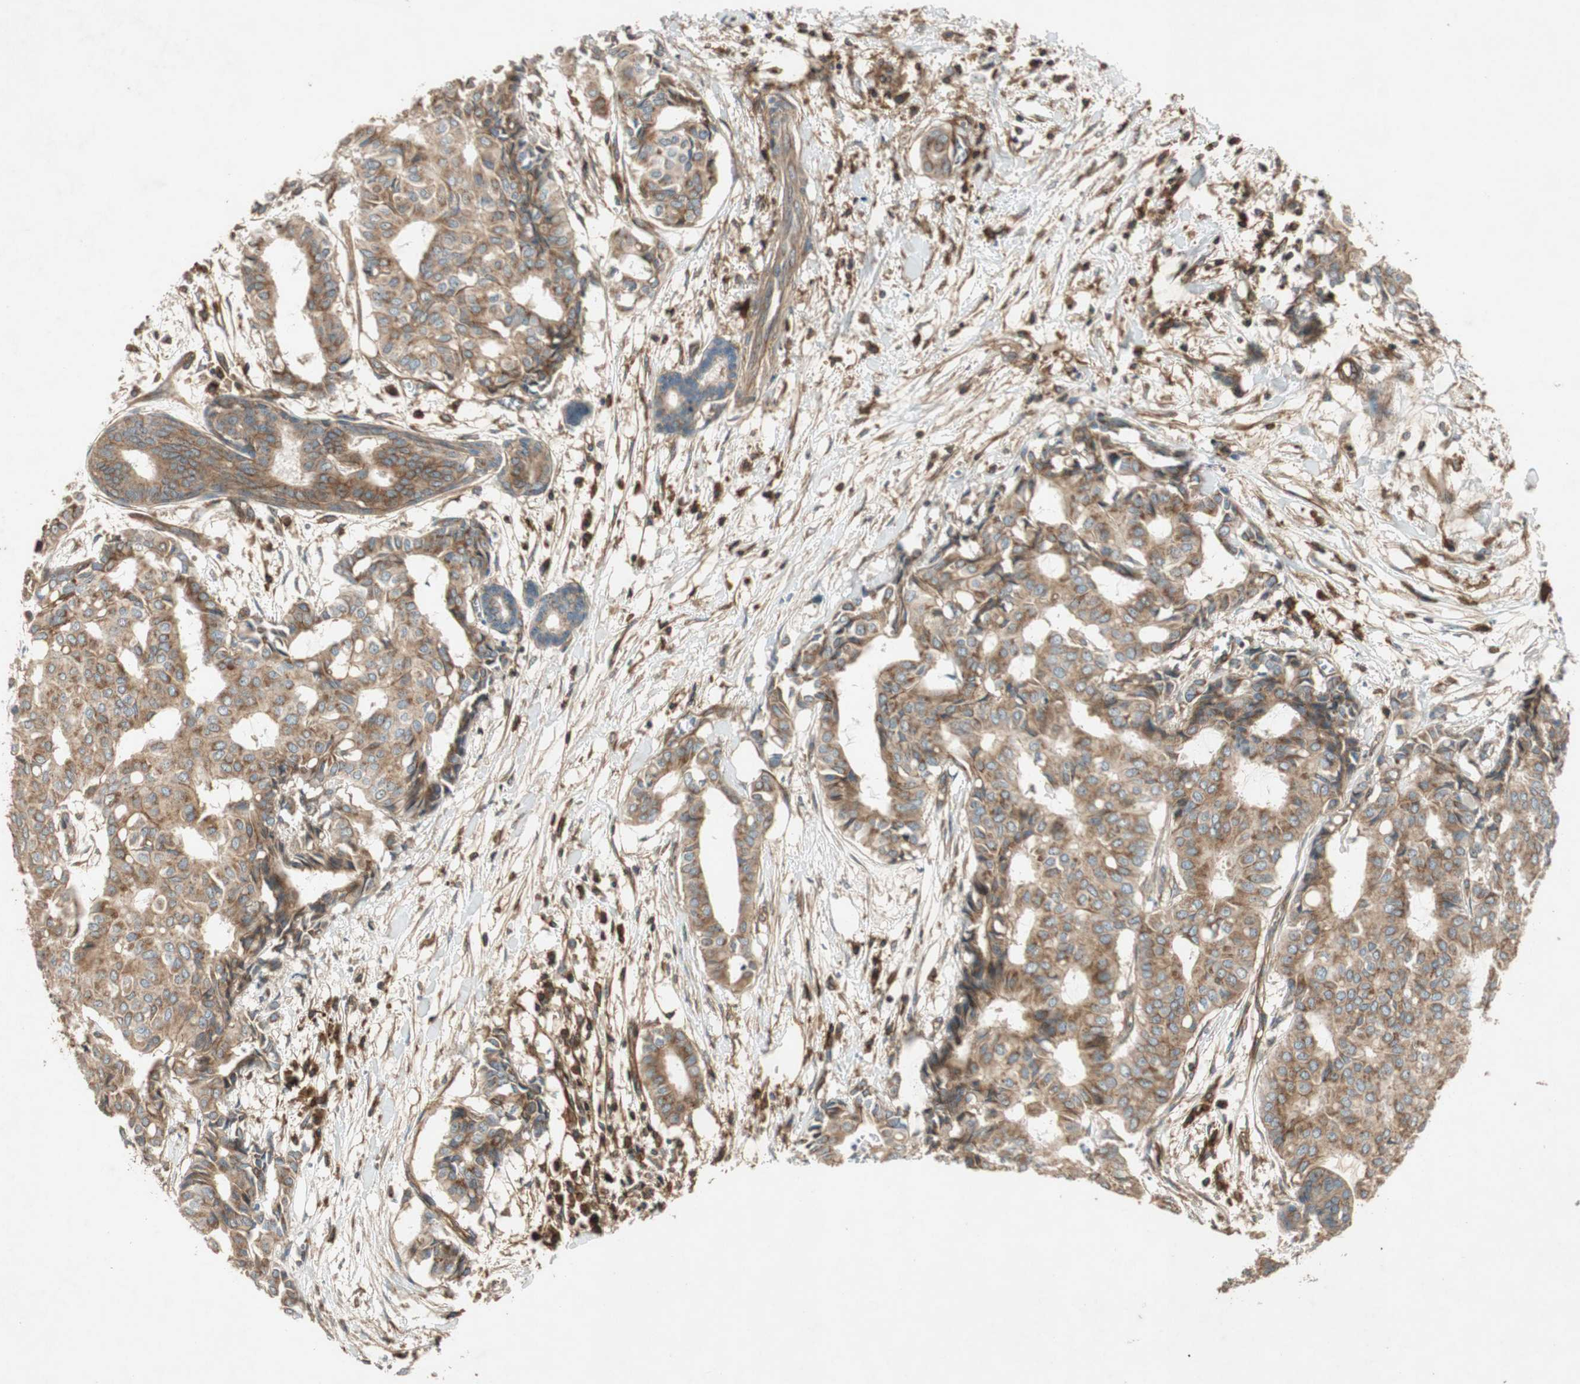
{"staining": {"intensity": "moderate", "quantity": ">75%", "location": "cytoplasmic/membranous"}, "tissue": "head and neck cancer", "cell_type": "Tumor cells", "image_type": "cancer", "snomed": [{"axis": "morphology", "description": "Adenocarcinoma, NOS"}, {"axis": "topography", "description": "Salivary gland"}, {"axis": "topography", "description": "Head-Neck"}], "caption": "Immunohistochemical staining of head and neck cancer (adenocarcinoma) shows medium levels of moderate cytoplasmic/membranous protein expression in about >75% of tumor cells. Nuclei are stained in blue.", "gene": "BTN3A3", "patient": {"sex": "female", "age": 59}}